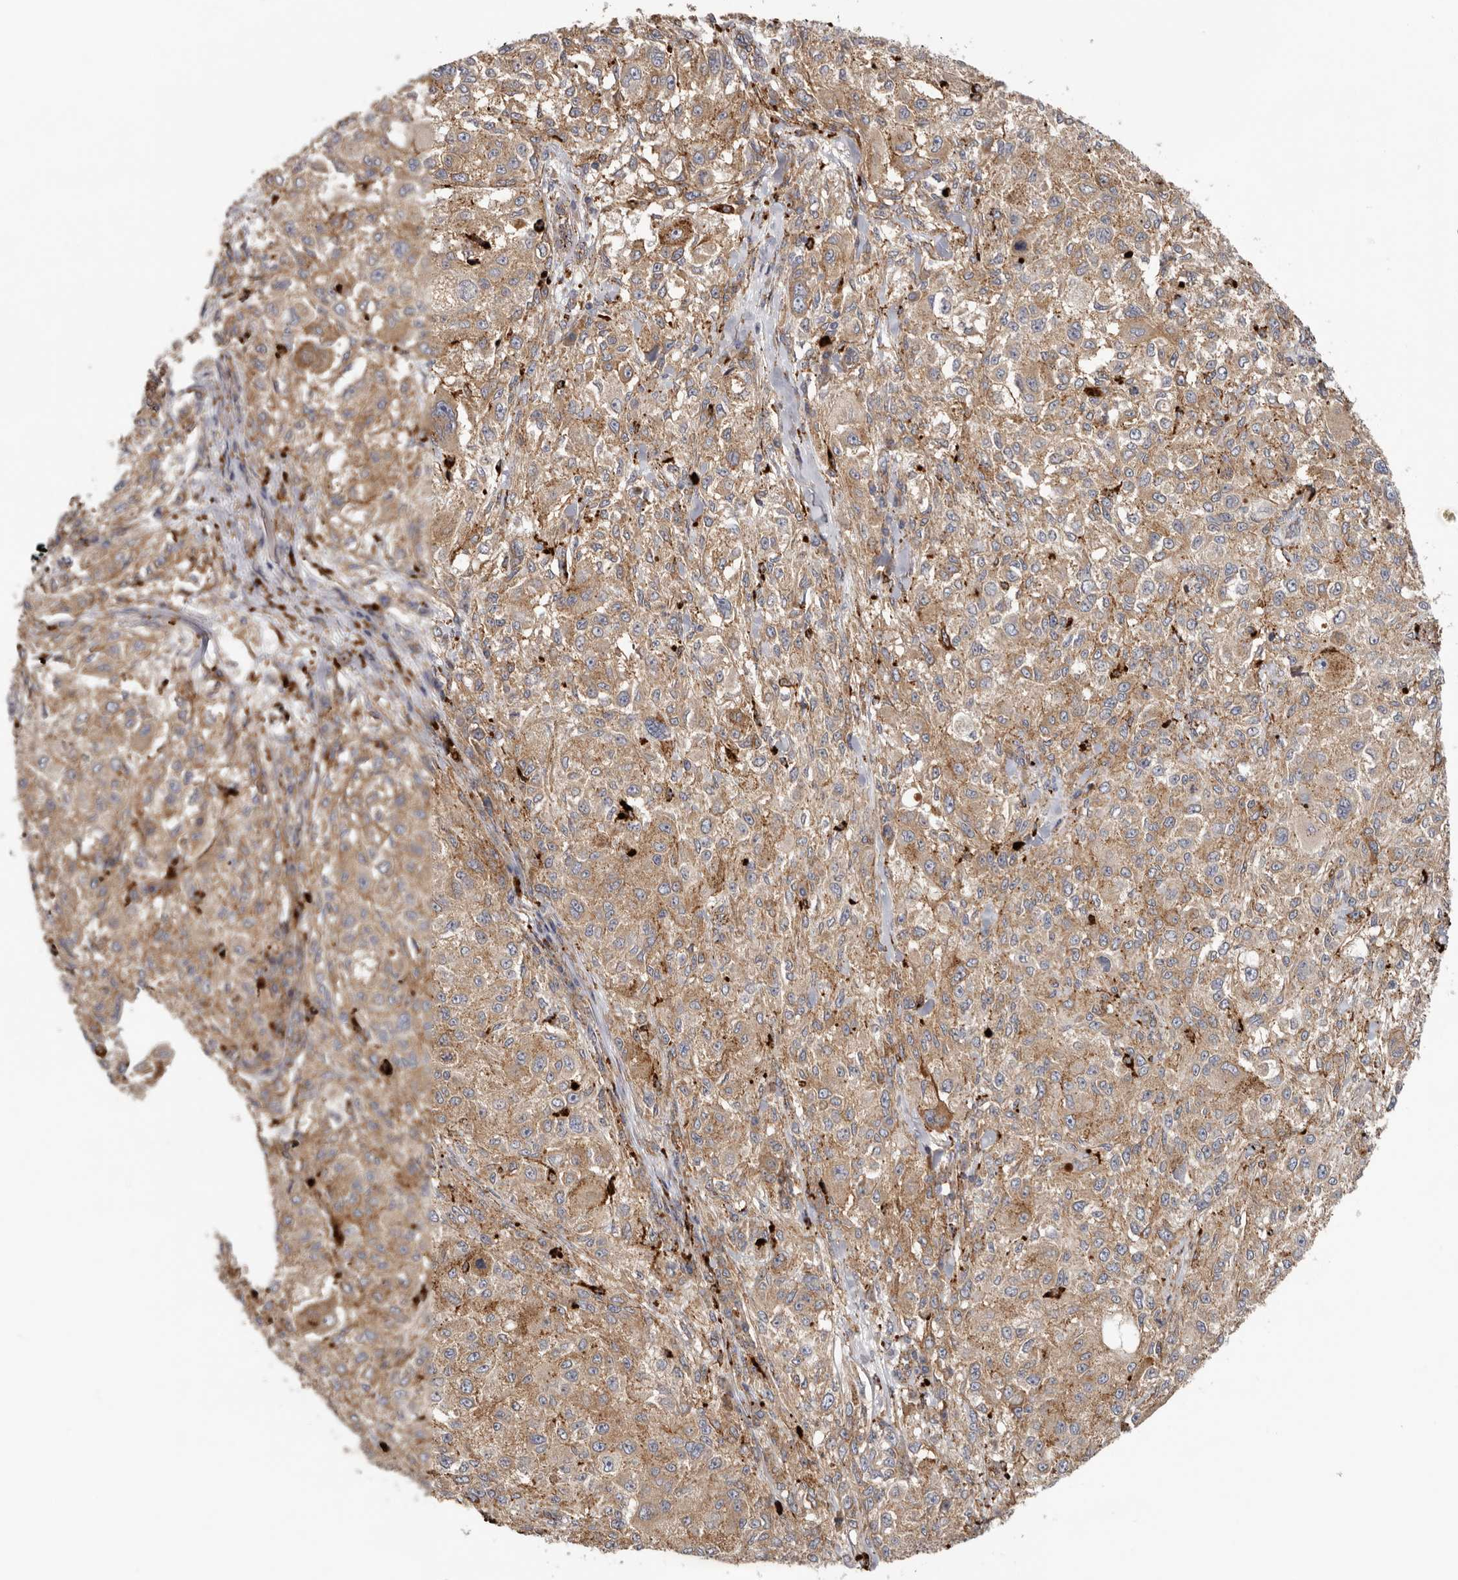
{"staining": {"intensity": "moderate", "quantity": ">75%", "location": "cytoplasmic/membranous"}, "tissue": "melanoma", "cell_type": "Tumor cells", "image_type": "cancer", "snomed": [{"axis": "morphology", "description": "Necrosis, NOS"}, {"axis": "morphology", "description": "Malignant melanoma, NOS"}, {"axis": "topography", "description": "Skin"}], "caption": "Immunohistochemistry of melanoma demonstrates medium levels of moderate cytoplasmic/membranous expression in about >75% of tumor cells.", "gene": "GRN", "patient": {"sex": "female", "age": 87}}